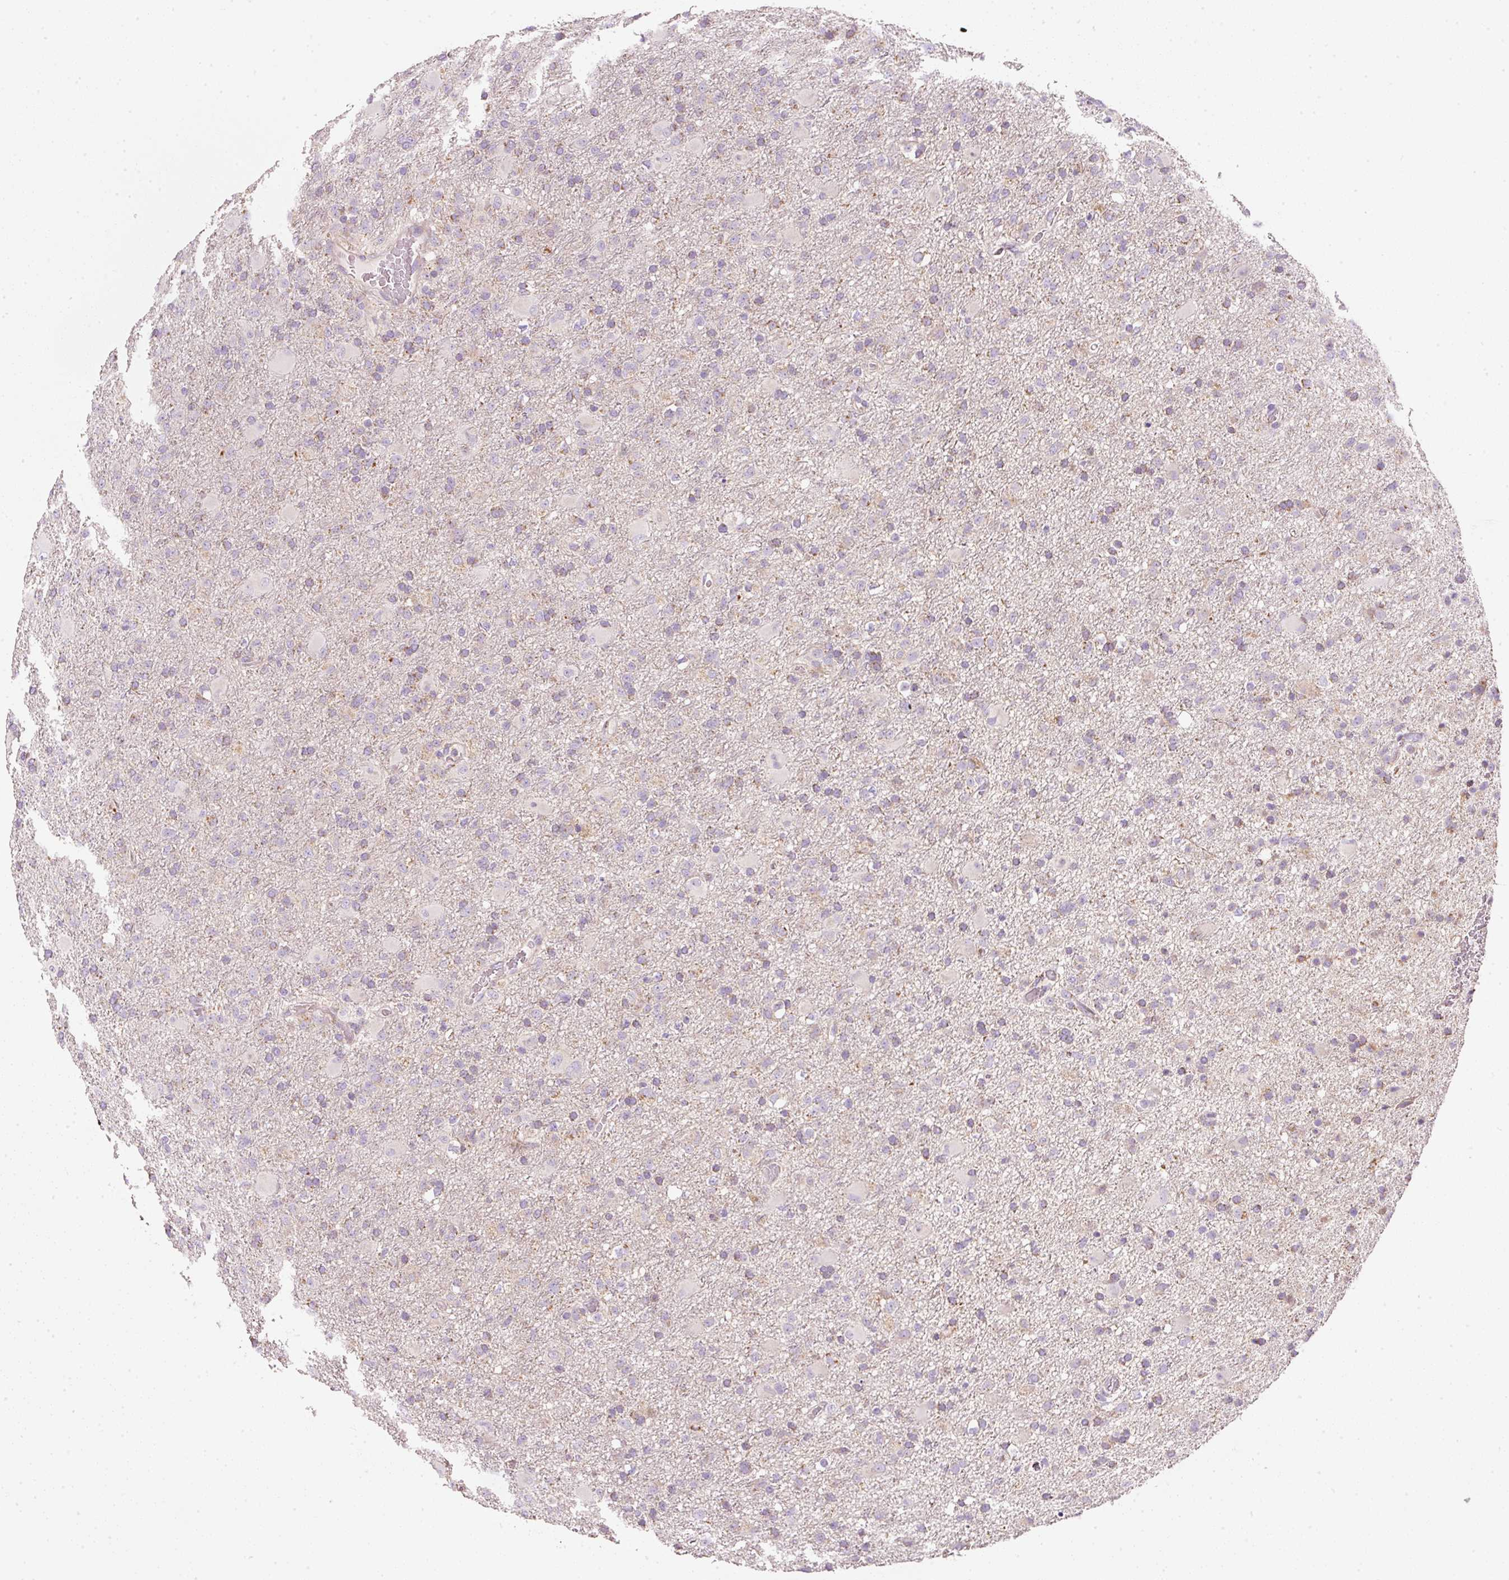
{"staining": {"intensity": "weak", "quantity": "25%-75%", "location": "cytoplasmic/membranous"}, "tissue": "glioma", "cell_type": "Tumor cells", "image_type": "cancer", "snomed": [{"axis": "morphology", "description": "Glioma, malignant, Low grade"}, {"axis": "topography", "description": "Brain"}], "caption": "There is low levels of weak cytoplasmic/membranous expression in tumor cells of malignant glioma (low-grade), as demonstrated by immunohistochemical staining (brown color).", "gene": "NDUFA1", "patient": {"sex": "male", "age": 65}}